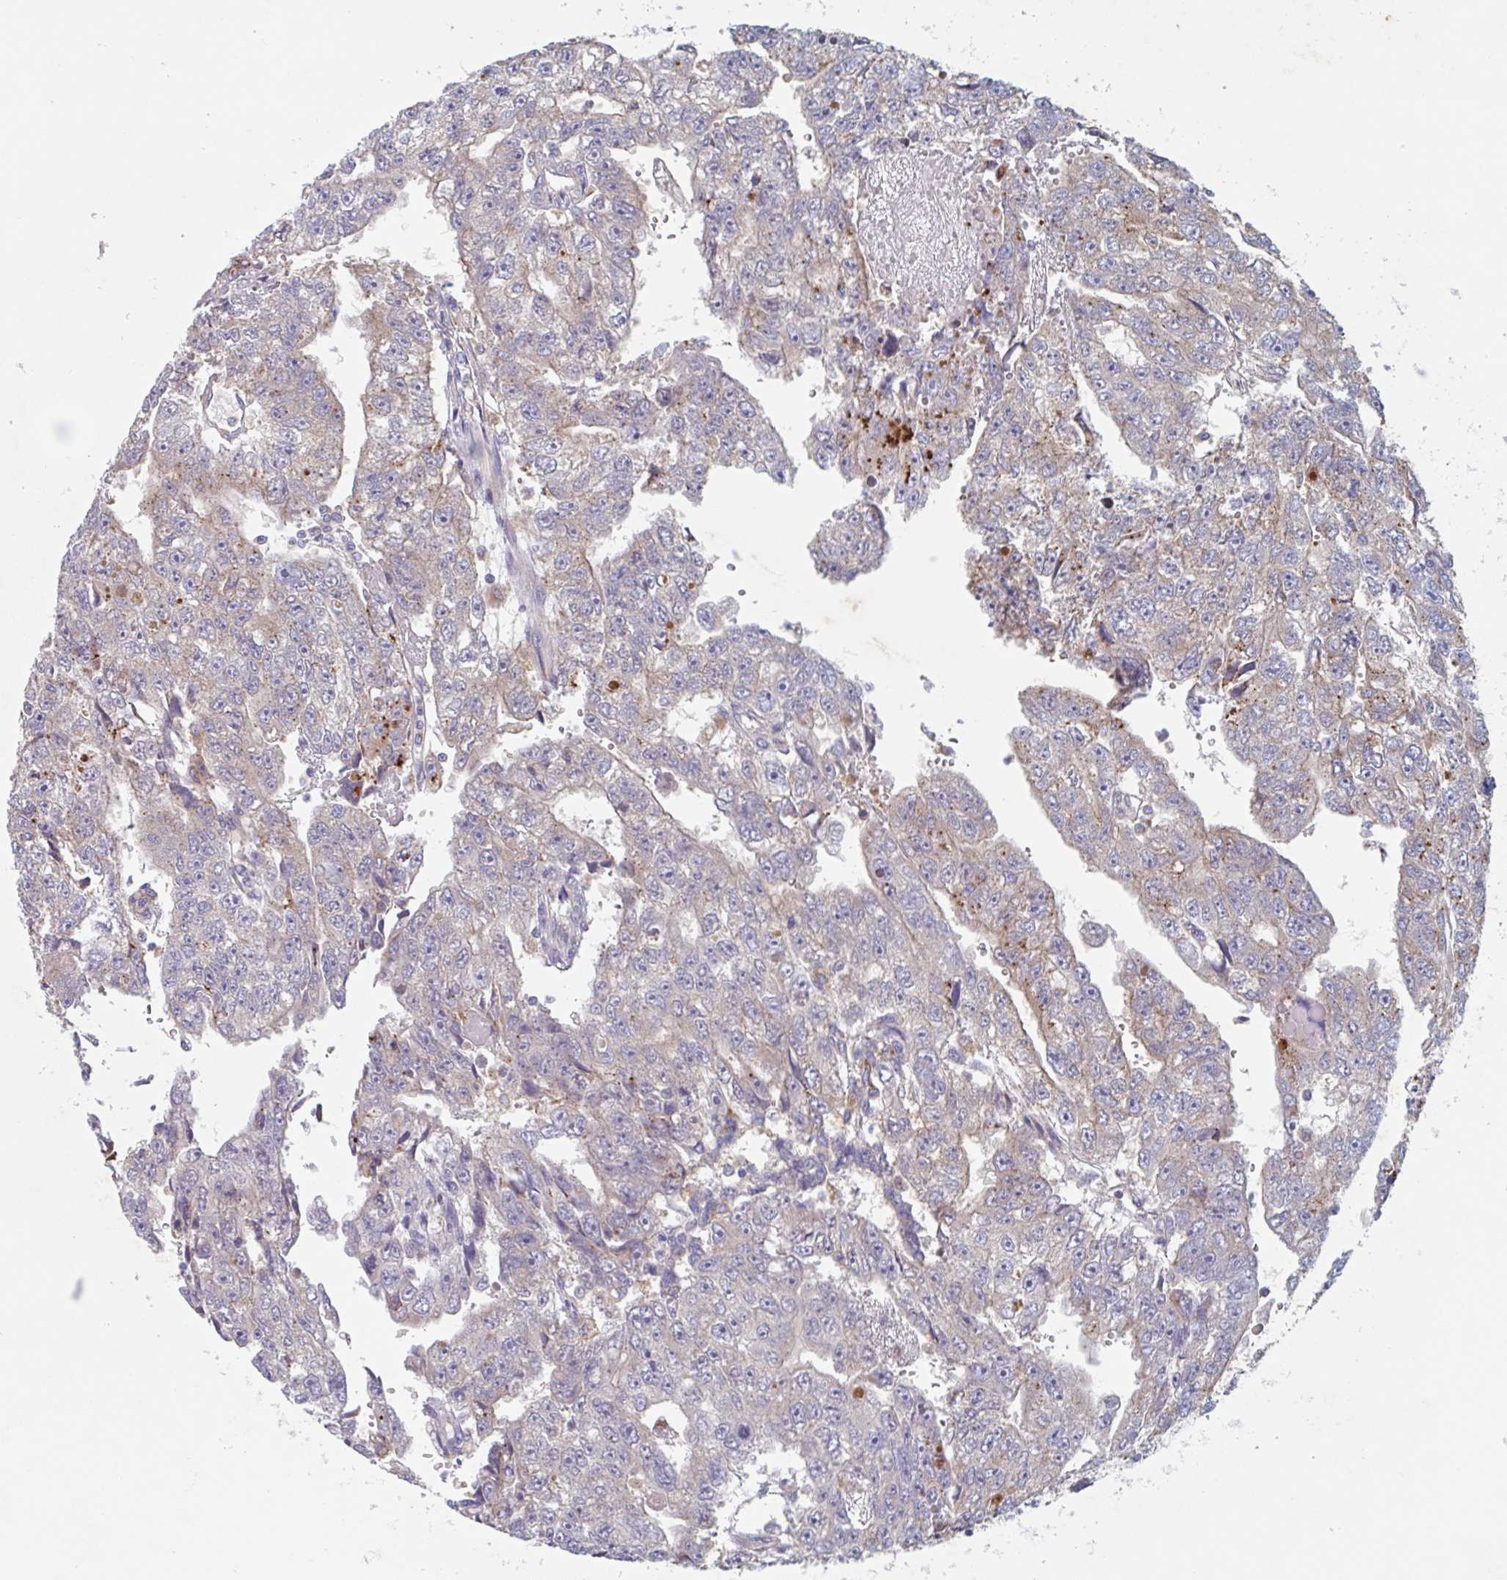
{"staining": {"intensity": "moderate", "quantity": "25%-75%", "location": "cytoplasmic/membranous"}, "tissue": "testis cancer", "cell_type": "Tumor cells", "image_type": "cancer", "snomed": [{"axis": "morphology", "description": "Carcinoma, Embryonal, NOS"}, {"axis": "topography", "description": "Testis"}], "caption": "Moderate cytoplasmic/membranous staining for a protein is present in approximately 25%-75% of tumor cells of embryonal carcinoma (testis) using immunohistochemistry (IHC).", "gene": "MANBA", "patient": {"sex": "male", "age": 20}}